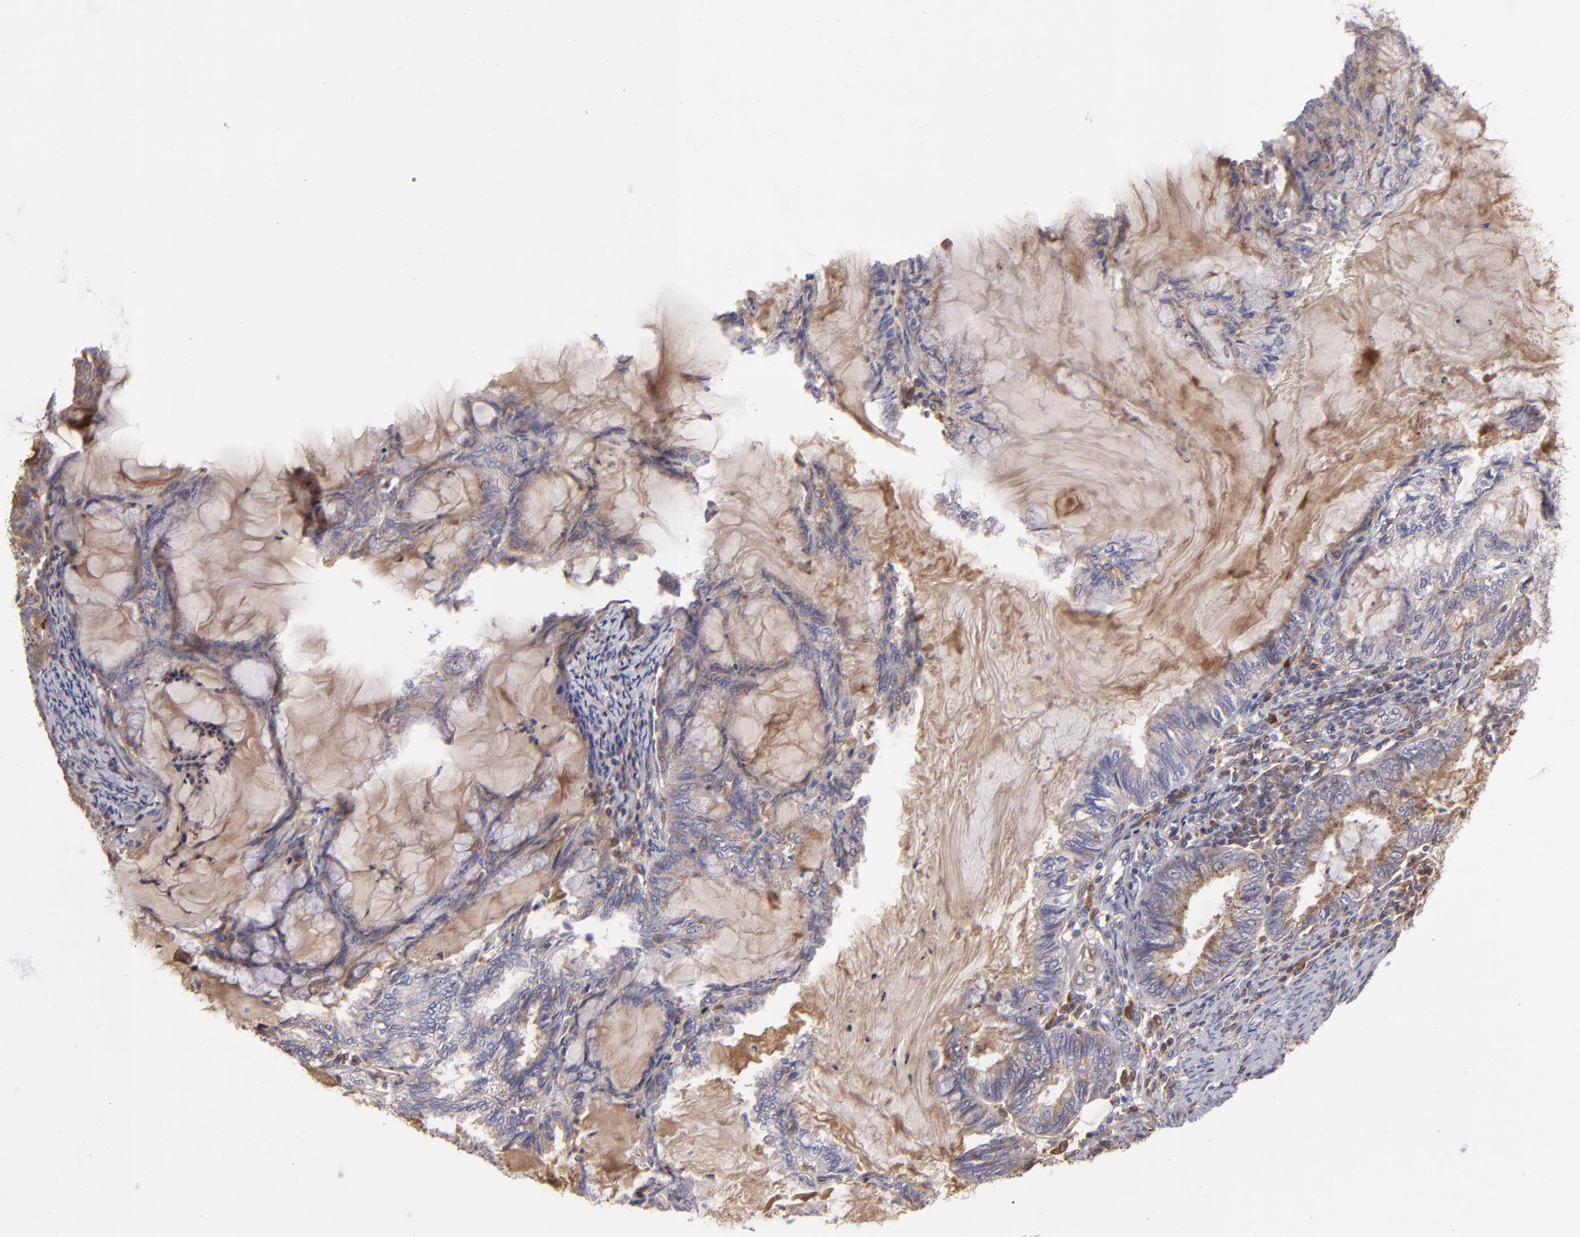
{"staining": {"intensity": "weak", "quantity": ">75%", "location": "cytoplasmic/membranous"}, "tissue": "endometrial cancer", "cell_type": "Tumor cells", "image_type": "cancer", "snomed": [{"axis": "morphology", "description": "Adenocarcinoma, NOS"}, {"axis": "topography", "description": "Endometrium"}], "caption": "IHC (DAB) staining of endometrial cancer (adenocarcinoma) reveals weak cytoplasmic/membranous protein expression in about >75% of tumor cells.", "gene": "CFB", "patient": {"sex": "female", "age": 86}}